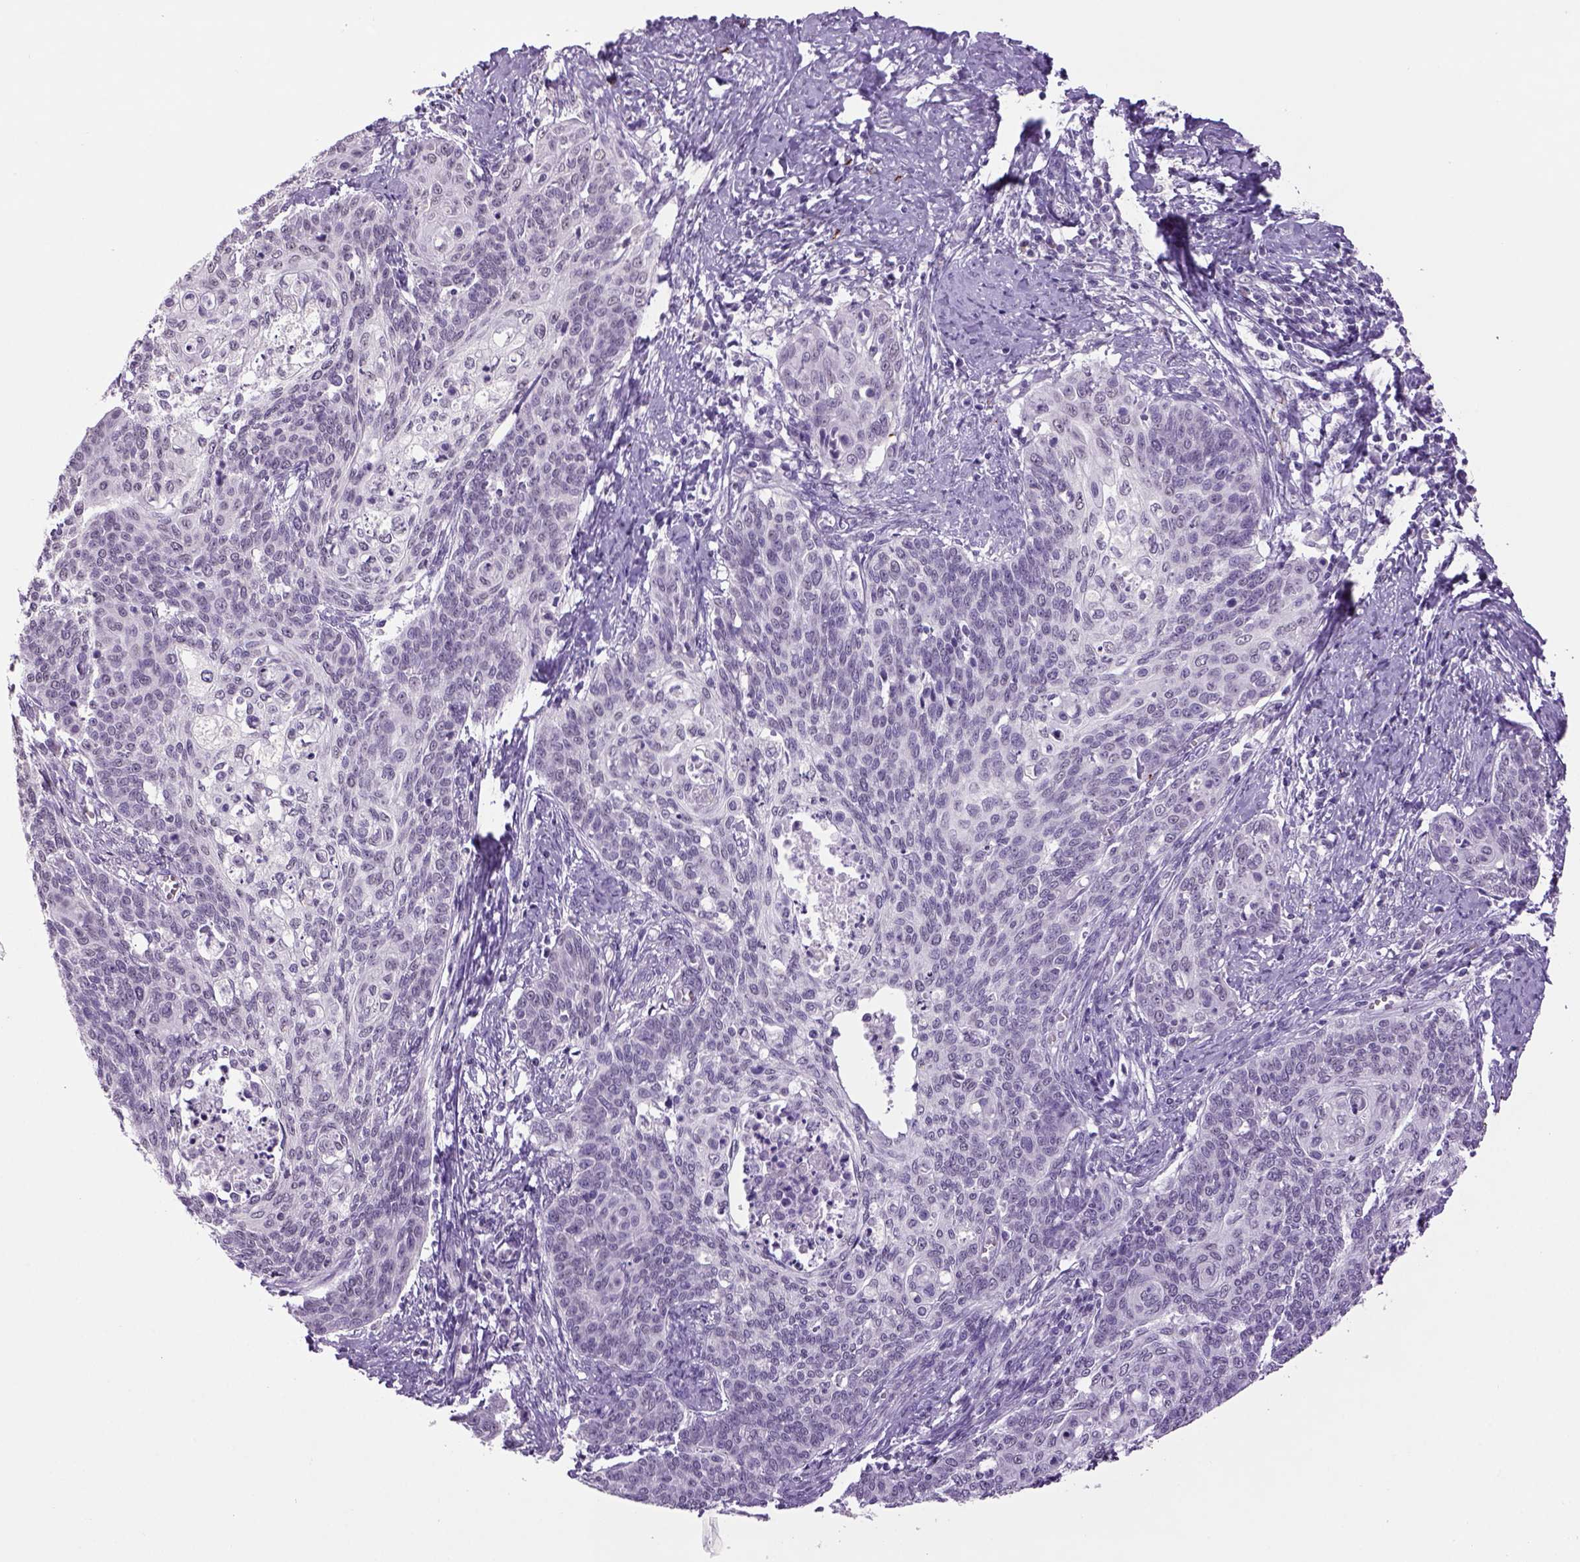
{"staining": {"intensity": "negative", "quantity": "none", "location": "none"}, "tissue": "cervical cancer", "cell_type": "Tumor cells", "image_type": "cancer", "snomed": [{"axis": "morphology", "description": "Normal tissue, NOS"}, {"axis": "morphology", "description": "Squamous cell carcinoma, NOS"}, {"axis": "topography", "description": "Cervix"}], "caption": "Immunohistochemical staining of human squamous cell carcinoma (cervical) exhibits no significant expression in tumor cells.", "gene": "DBH", "patient": {"sex": "female", "age": 39}}